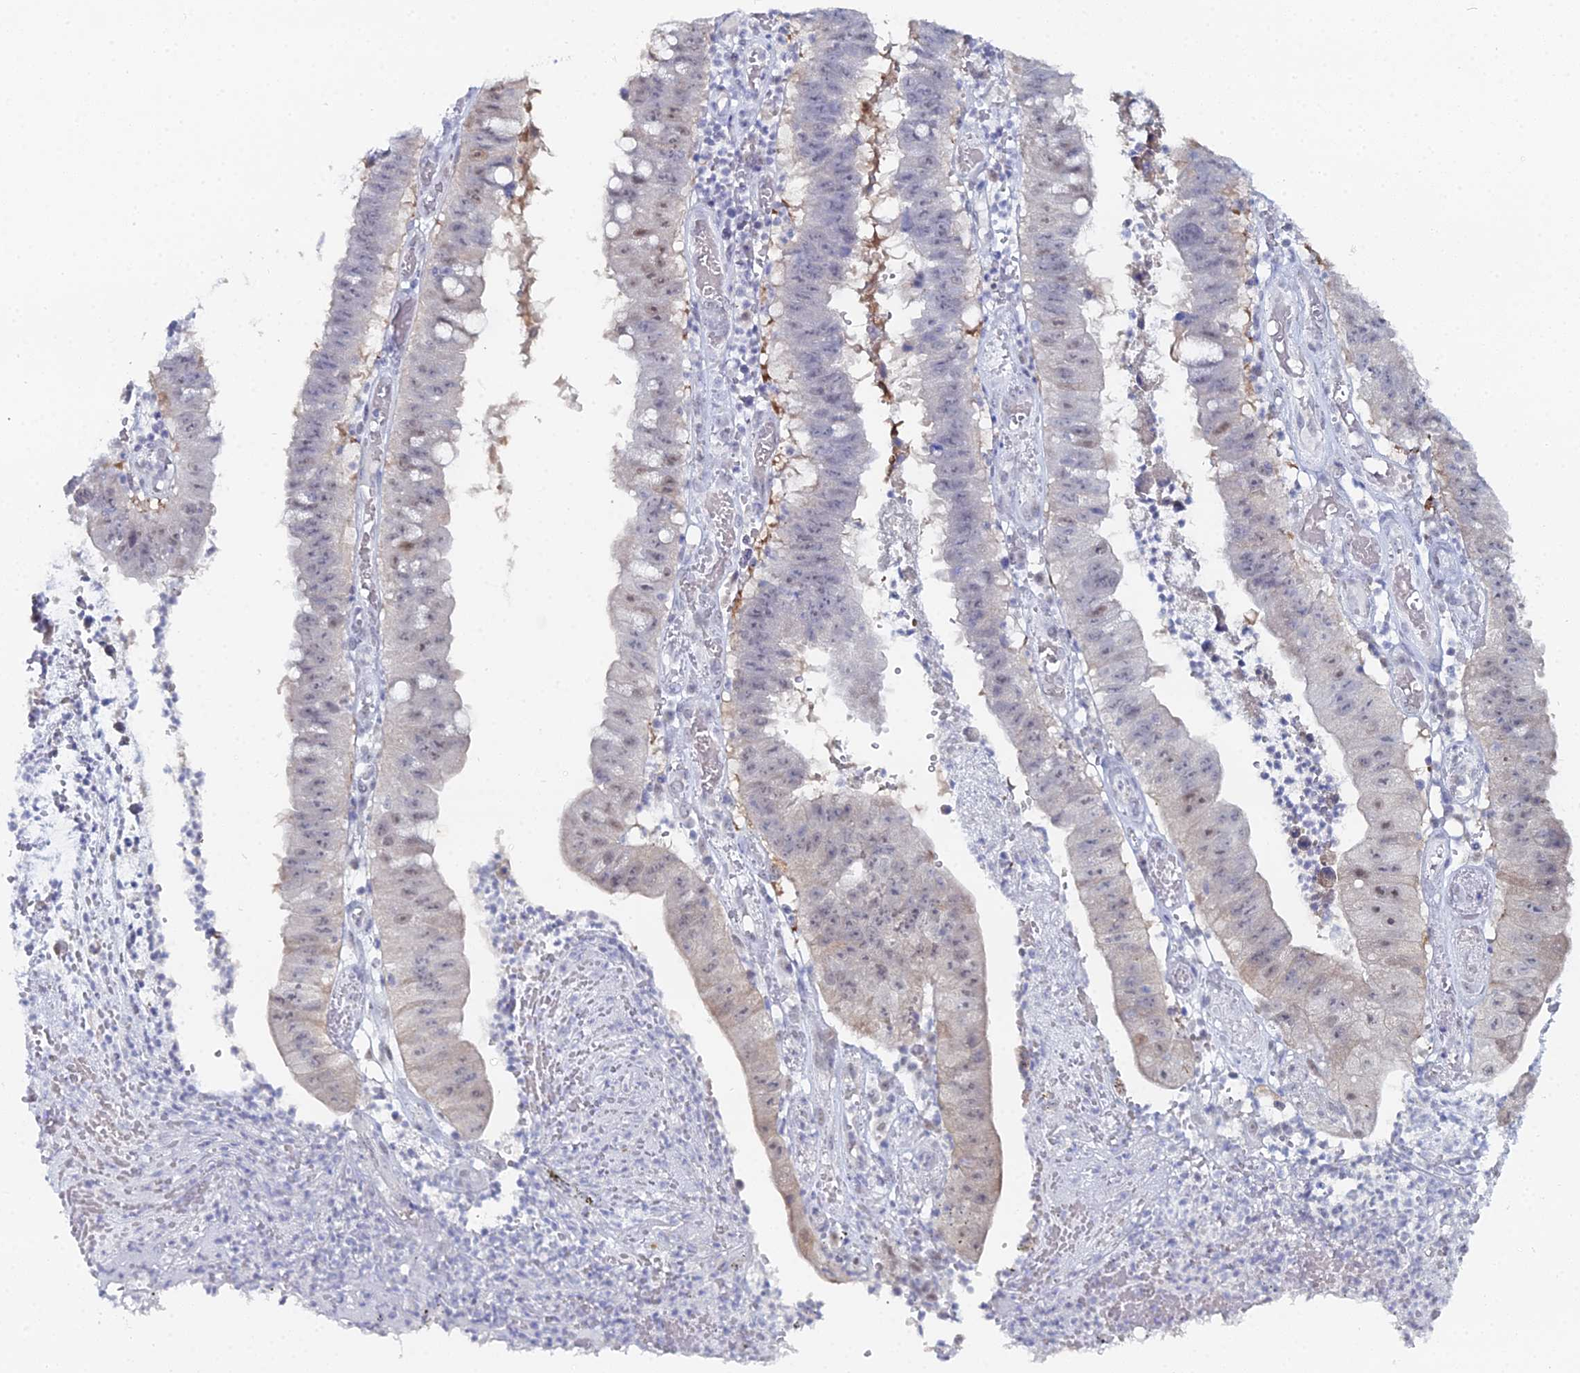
{"staining": {"intensity": "weak", "quantity": "<25%", "location": "nuclear"}, "tissue": "stomach cancer", "cell_type": "Tumor cells", "image_type": "cancer", "snomed": [{"axis": "morphology", "description": "Adenocarcinoma, NOS"}, {"axis": "topography", "description": "Stomach"}], "caption": "Tumor cells show no significant staining in stomach adenocarcinoma. The staining was performed using DAB to visualize the protein expression in brown, while the nuclei were stained in blue with hematoxylin (Magnification: 20x).", "gene": "THAP4", "patient": {"sex": "male", "age": 59}}